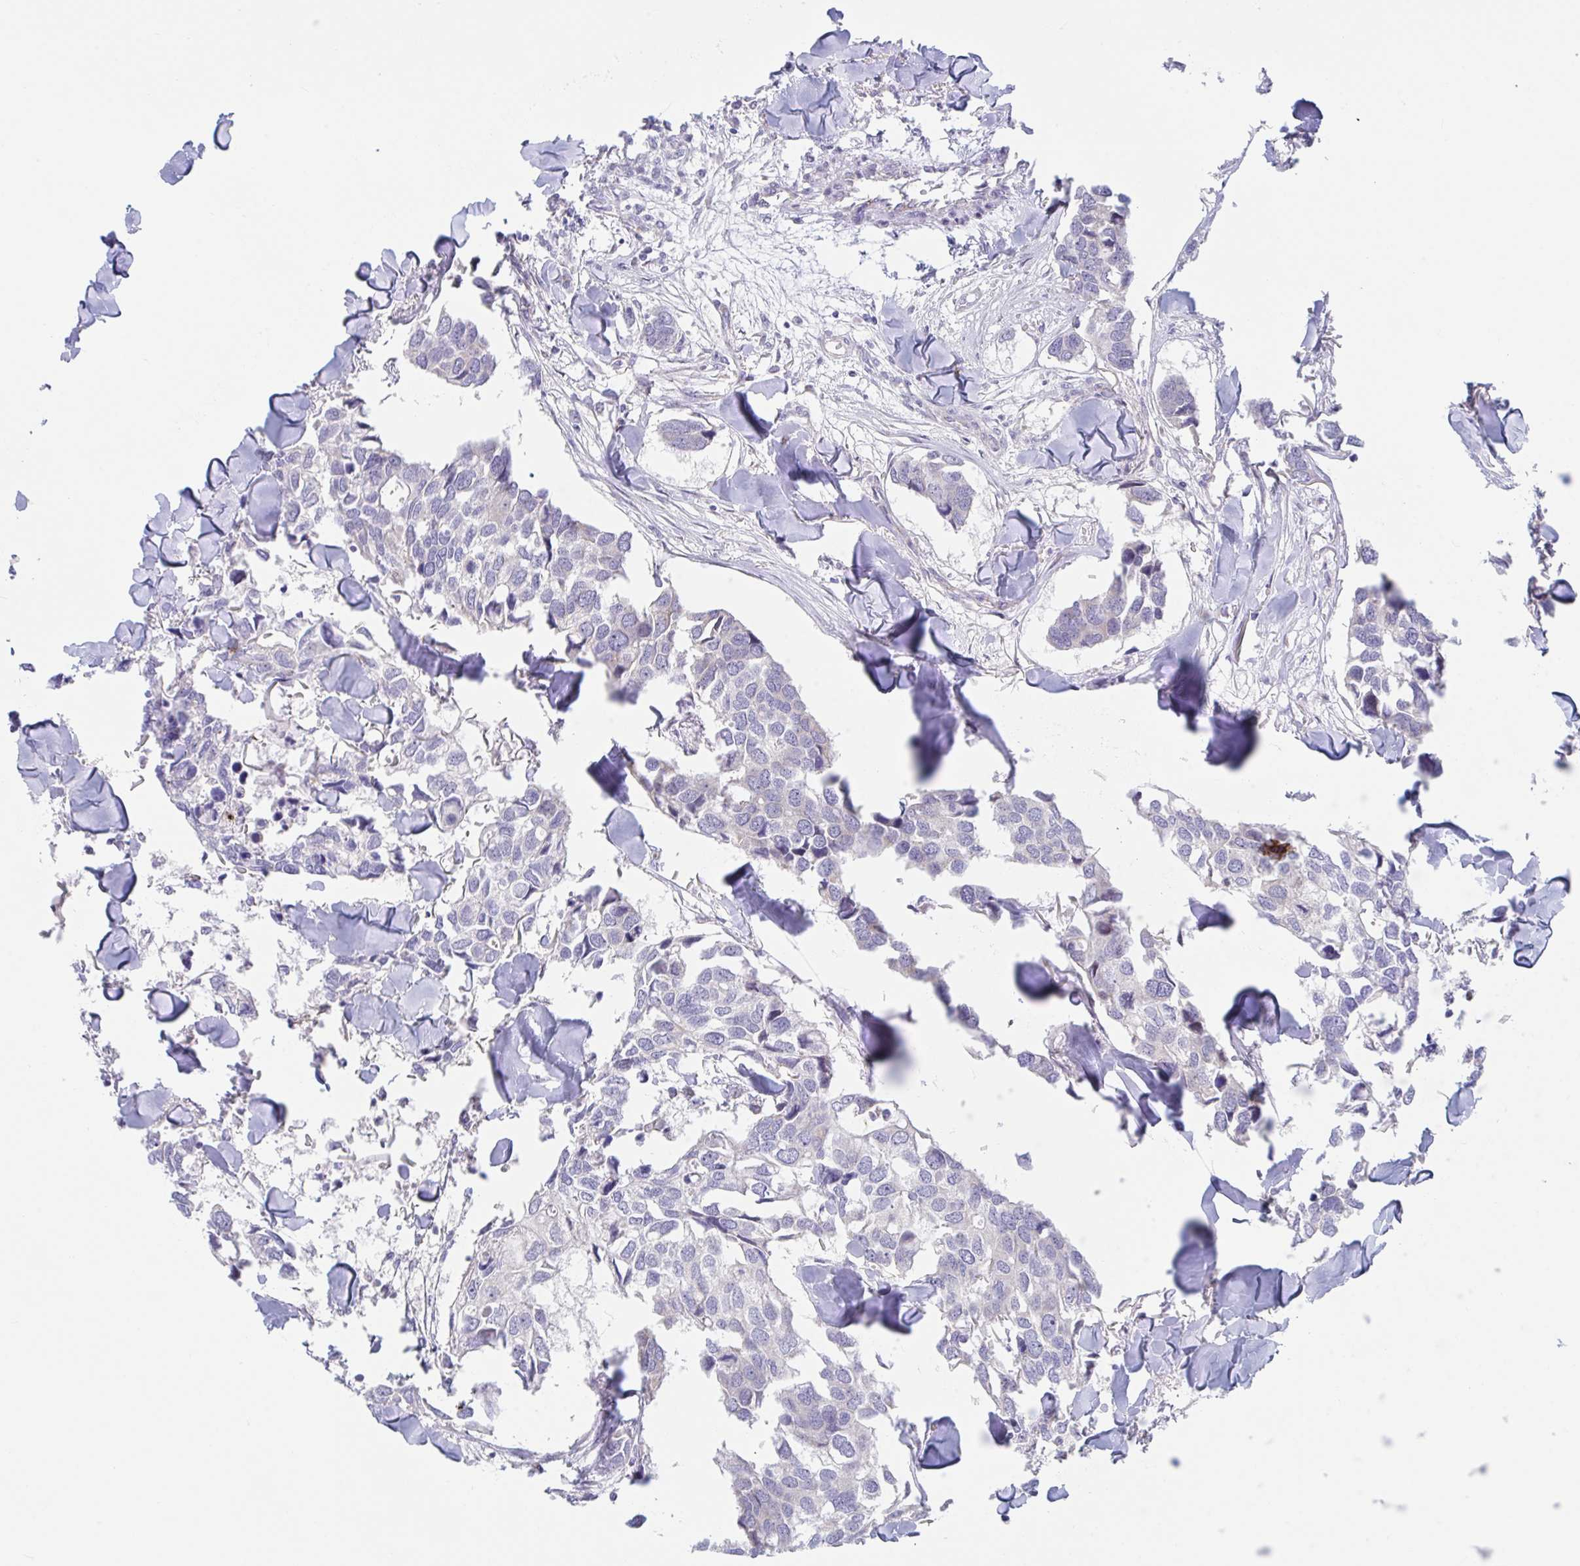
{"staining": {"intensity": "negative", "quantity": "none", "location": "none"}, "tissue": "breast cancer", "cell_type": "Tumor cells", "image_type": "cancer", "snomed": [{"axis": "morphology", "description": "Duct carcinoma"}, {"axis": "topography", "description": "Breast"}], "caption": "The micrograph displays no significant staining in tumor cells of invasive ductal carcinoma (breast). Brightfield microscopy of immunohistochemistry stained with DAB (brown) and hematoxylin (blue), captured at high magnification.", "gene": "IL37", "patient": {"sex": "female", "age": 83}}